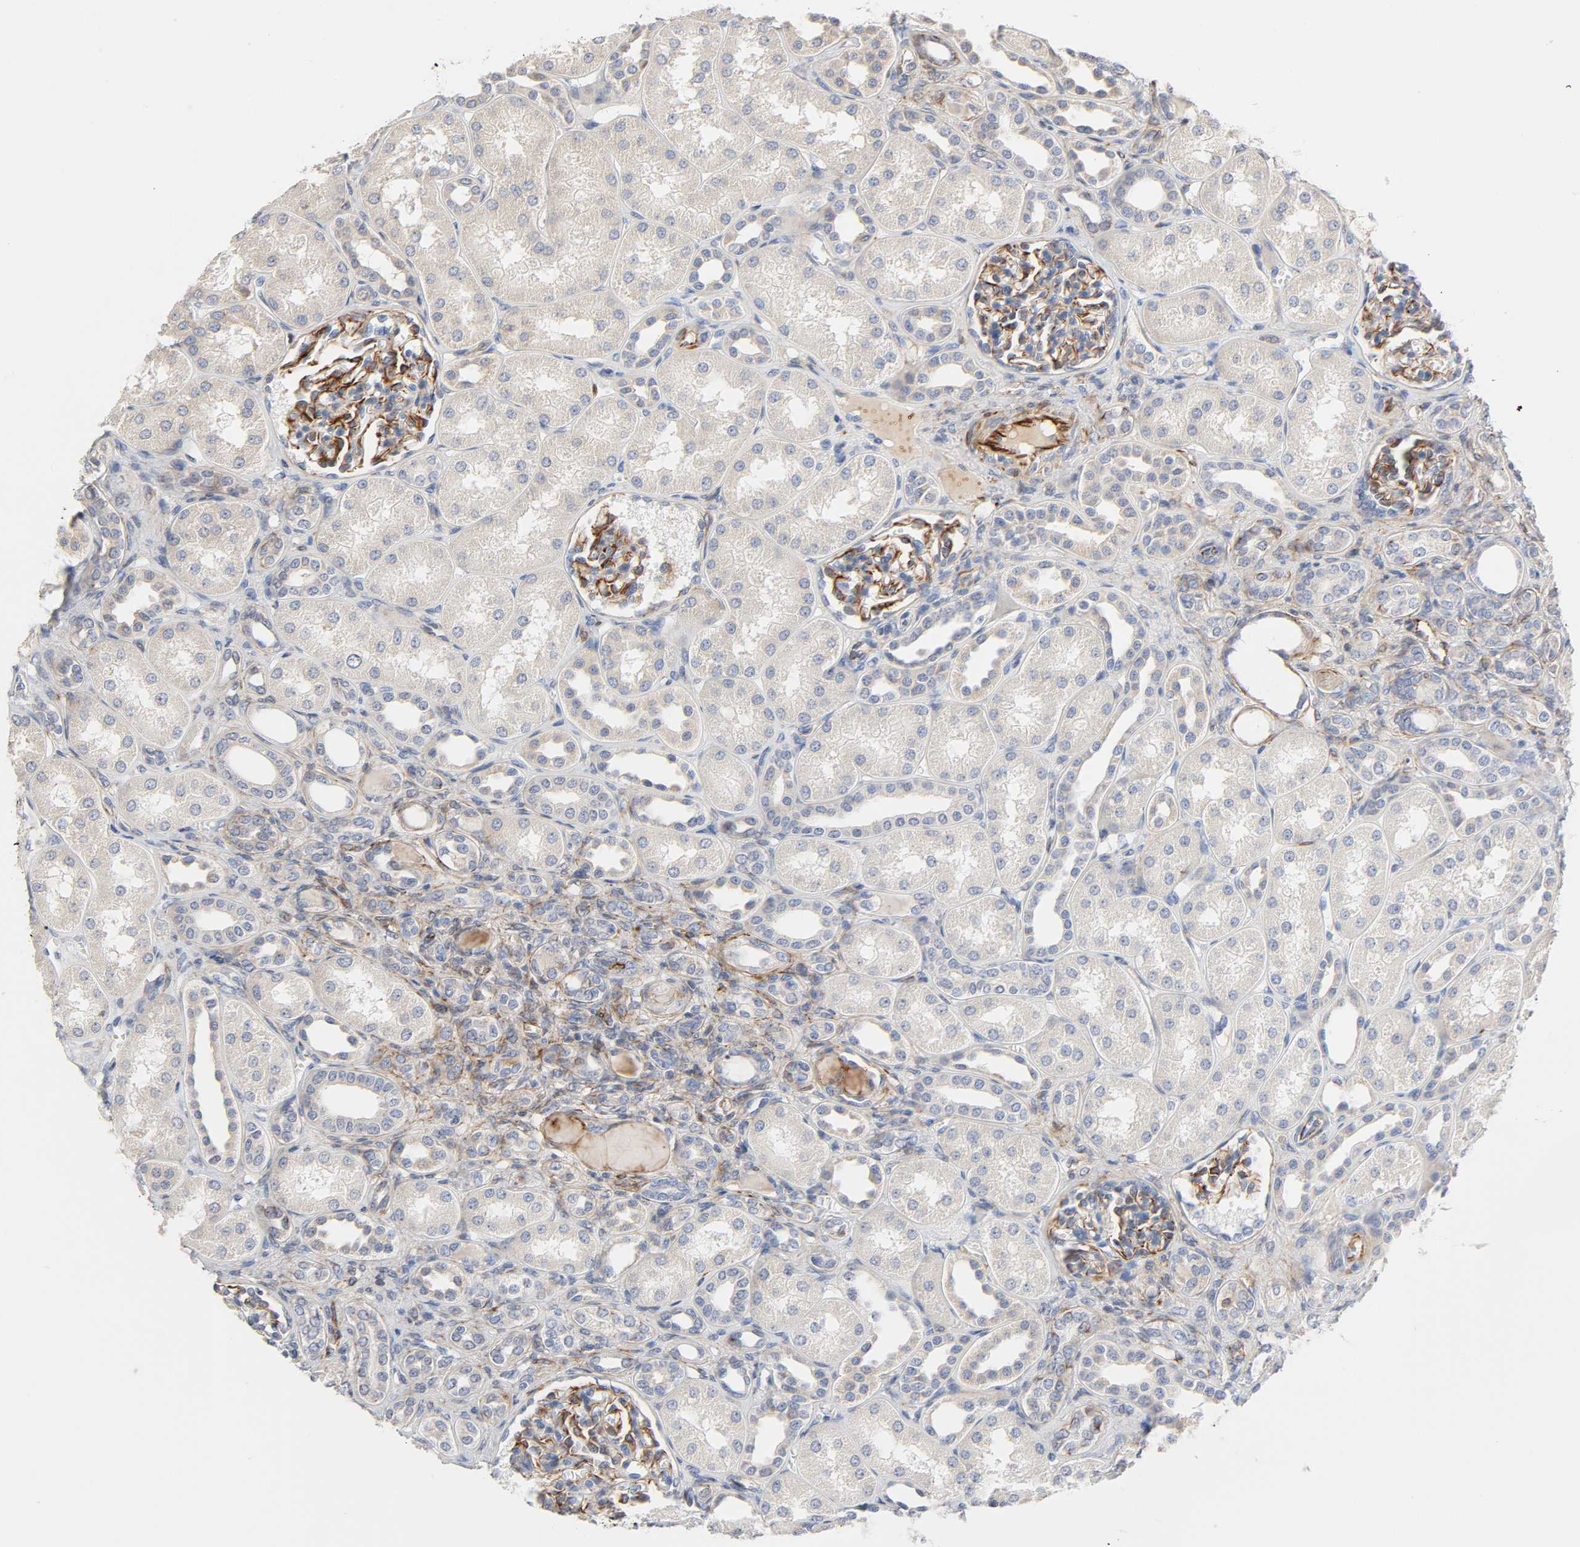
{"staining": {"intensity": "strong", "quantity": ">75%", "location": "cytoplasmic/membranous"}, "tissue": "kidney", "cell_type": "Cells in glomeruli", "image_type": "normal", "snomed": [{"axis": "morphology", "description": "Normal tissue, NOS"}, {"axis": "topography", "description": "Kidney"}], "caption": "This micrograph demonstrates immunohistochemistry staining of normal human kidney, with high strong cytoplasmic/membranous staining in about >75% of cells in glomeruli.", "gene": "FAM118A", "patient": {"sex": "male", "age": 7}}